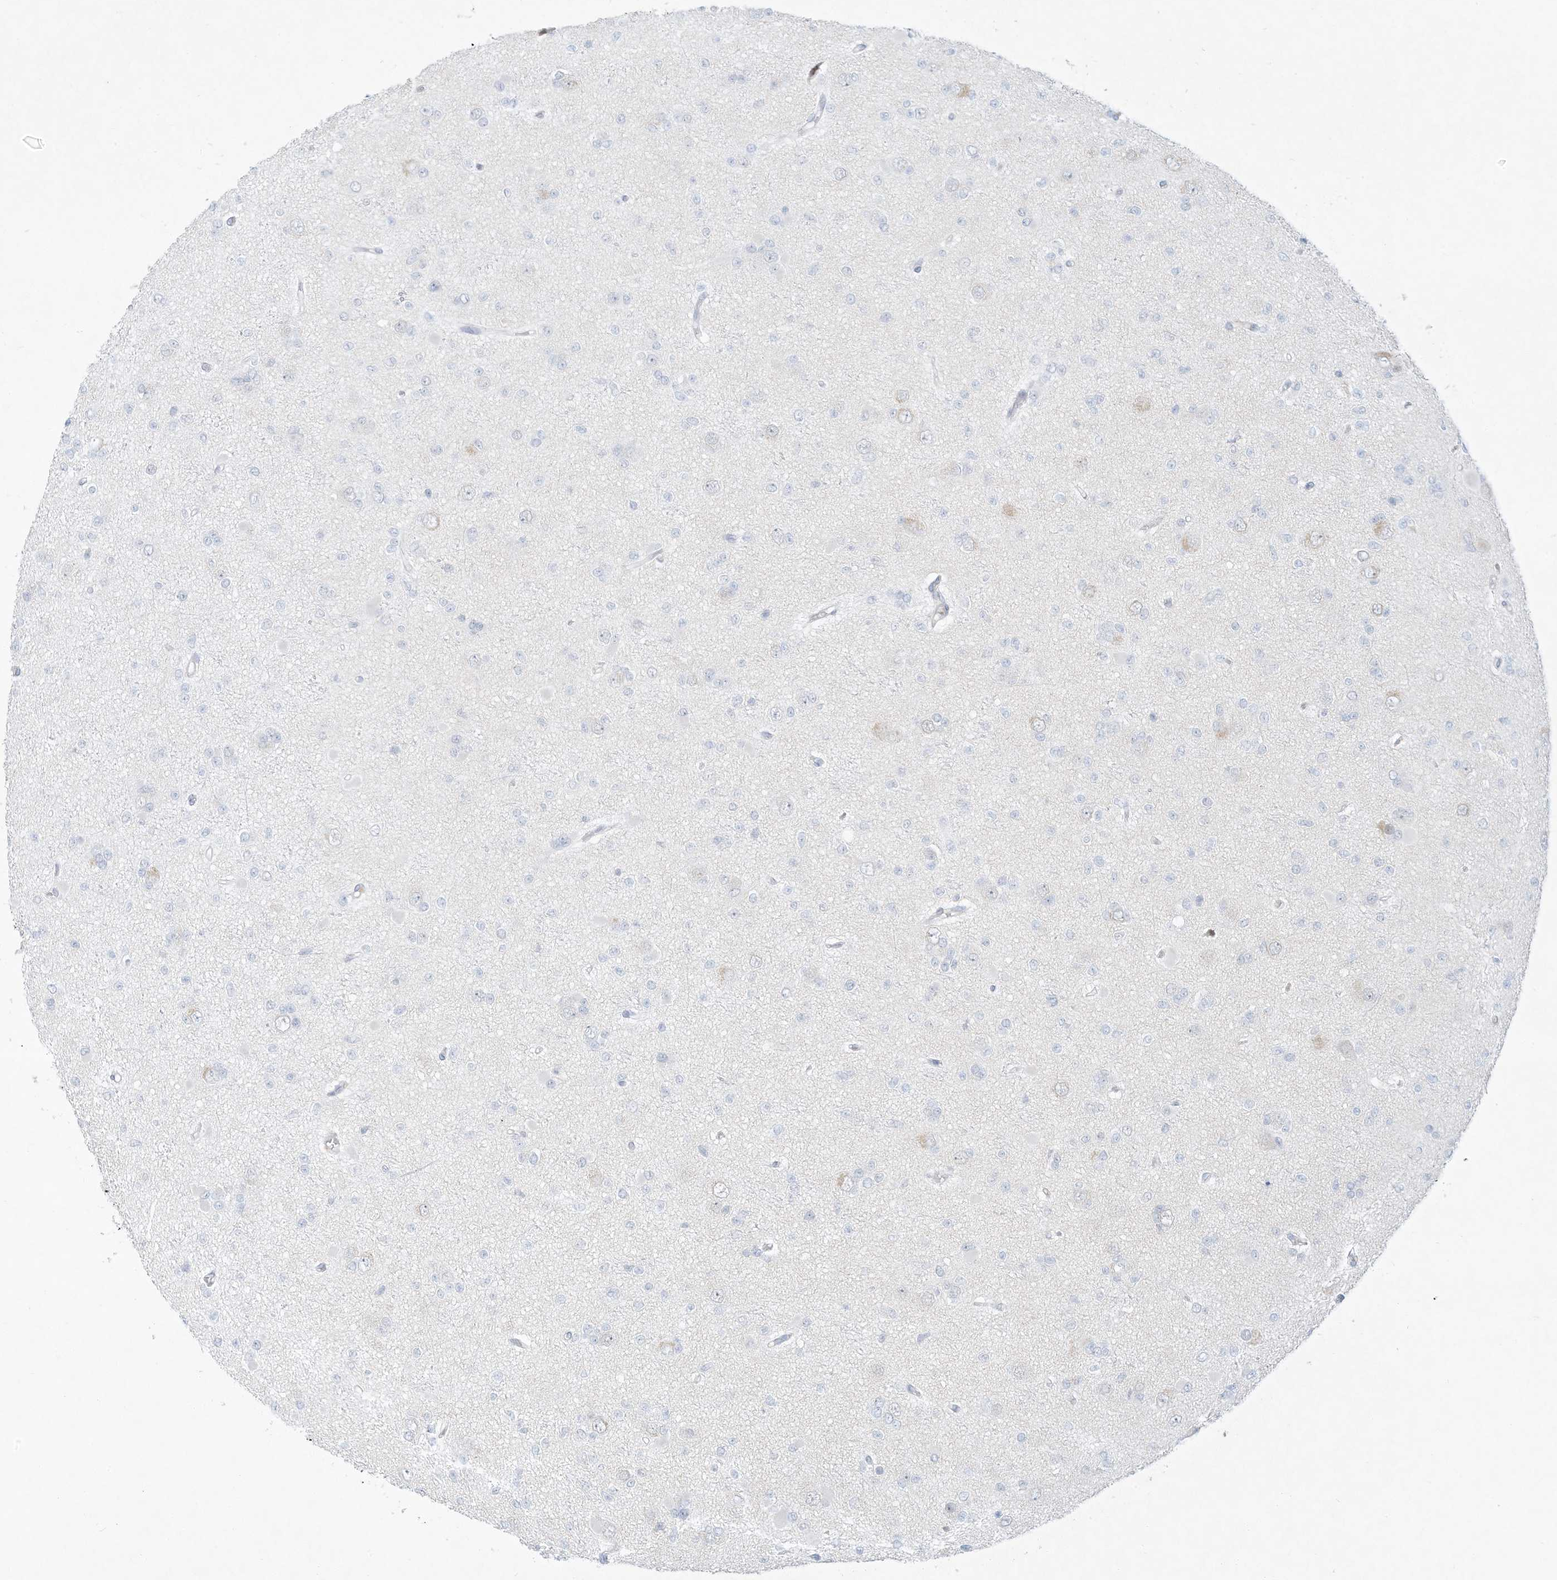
{"staining": {"intensity": "negative", "quantity": "none", "location": "none"}, "tissue": "glioma", "cell_type": "Tumor cells", "image_type": "cancer", "snomed": [{"axis": "morphology", "description": "Glioma, malignant, Low grade"}, {"axis": "topography", "description": "Brain"}], "caption": "IHC photomicrograph of neoplastic tissue: glioma stained with DAB demonstrates no significant protein expression in tumor cells. (Brightfield microscopy of DAB immunohistochemistry (IHC) at high magnification).", "gene": "PAK6", "patient": {"sex": "female", "age": 22}}